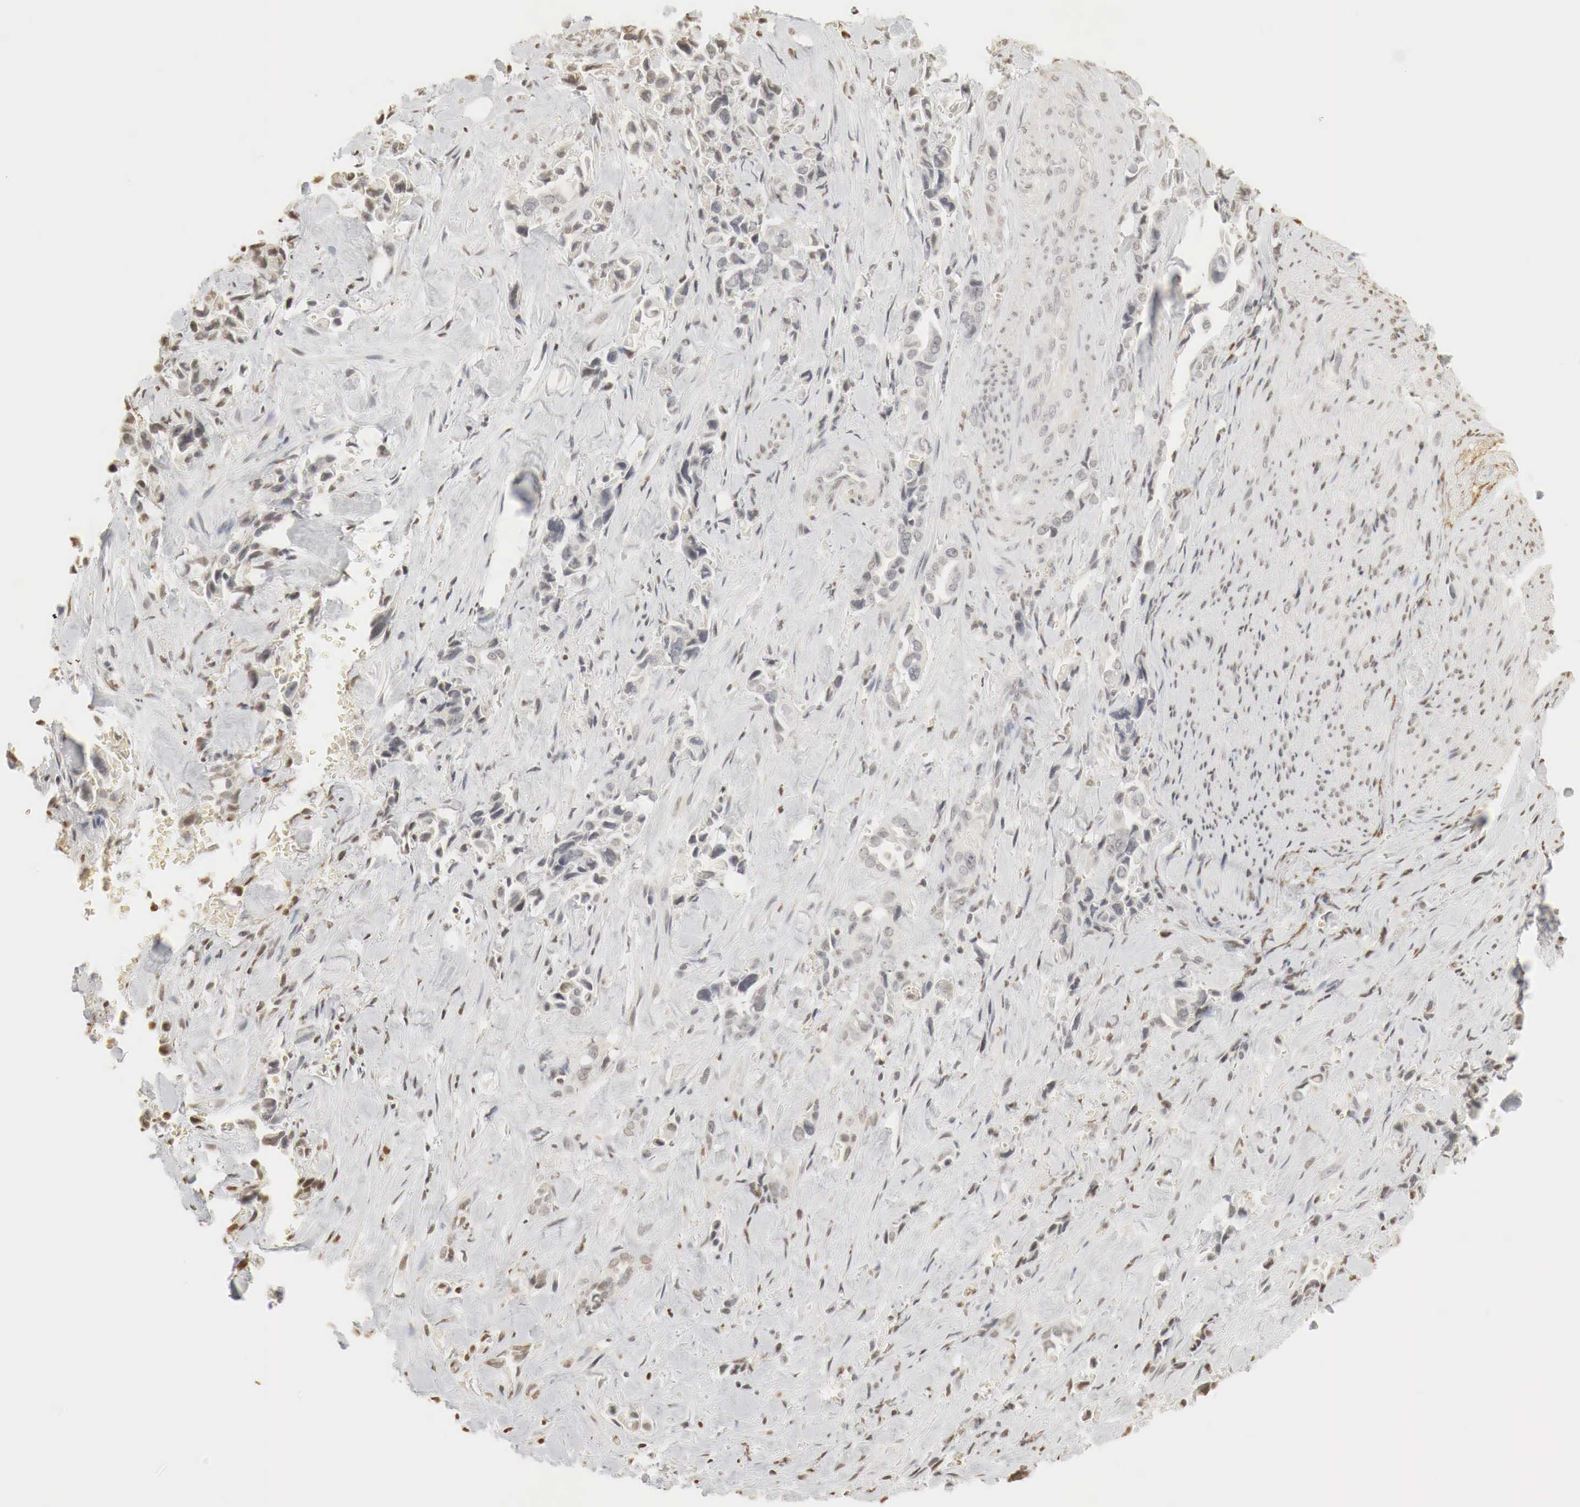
{"staining": {"intensity": "weak", "quantity": "25%-75%", "location": "nuclear"}, "tissue": "pancreatic cancer", "cell_type": "Tumor cells", "image_type": "cancer", "snomed": [{"axis": "morphology", "description": "Adenocarcinoma, NOS"}, {"axis": "topography", "description": "Pancreas"}], "caption": "The immunohistochemical stain highlights weak nuclear positivity in tumor cells of adenocarcinoma (pancreatic) tissue.", "gene": "ERBB4", "patient": {"sex": "male", "age": 69}}